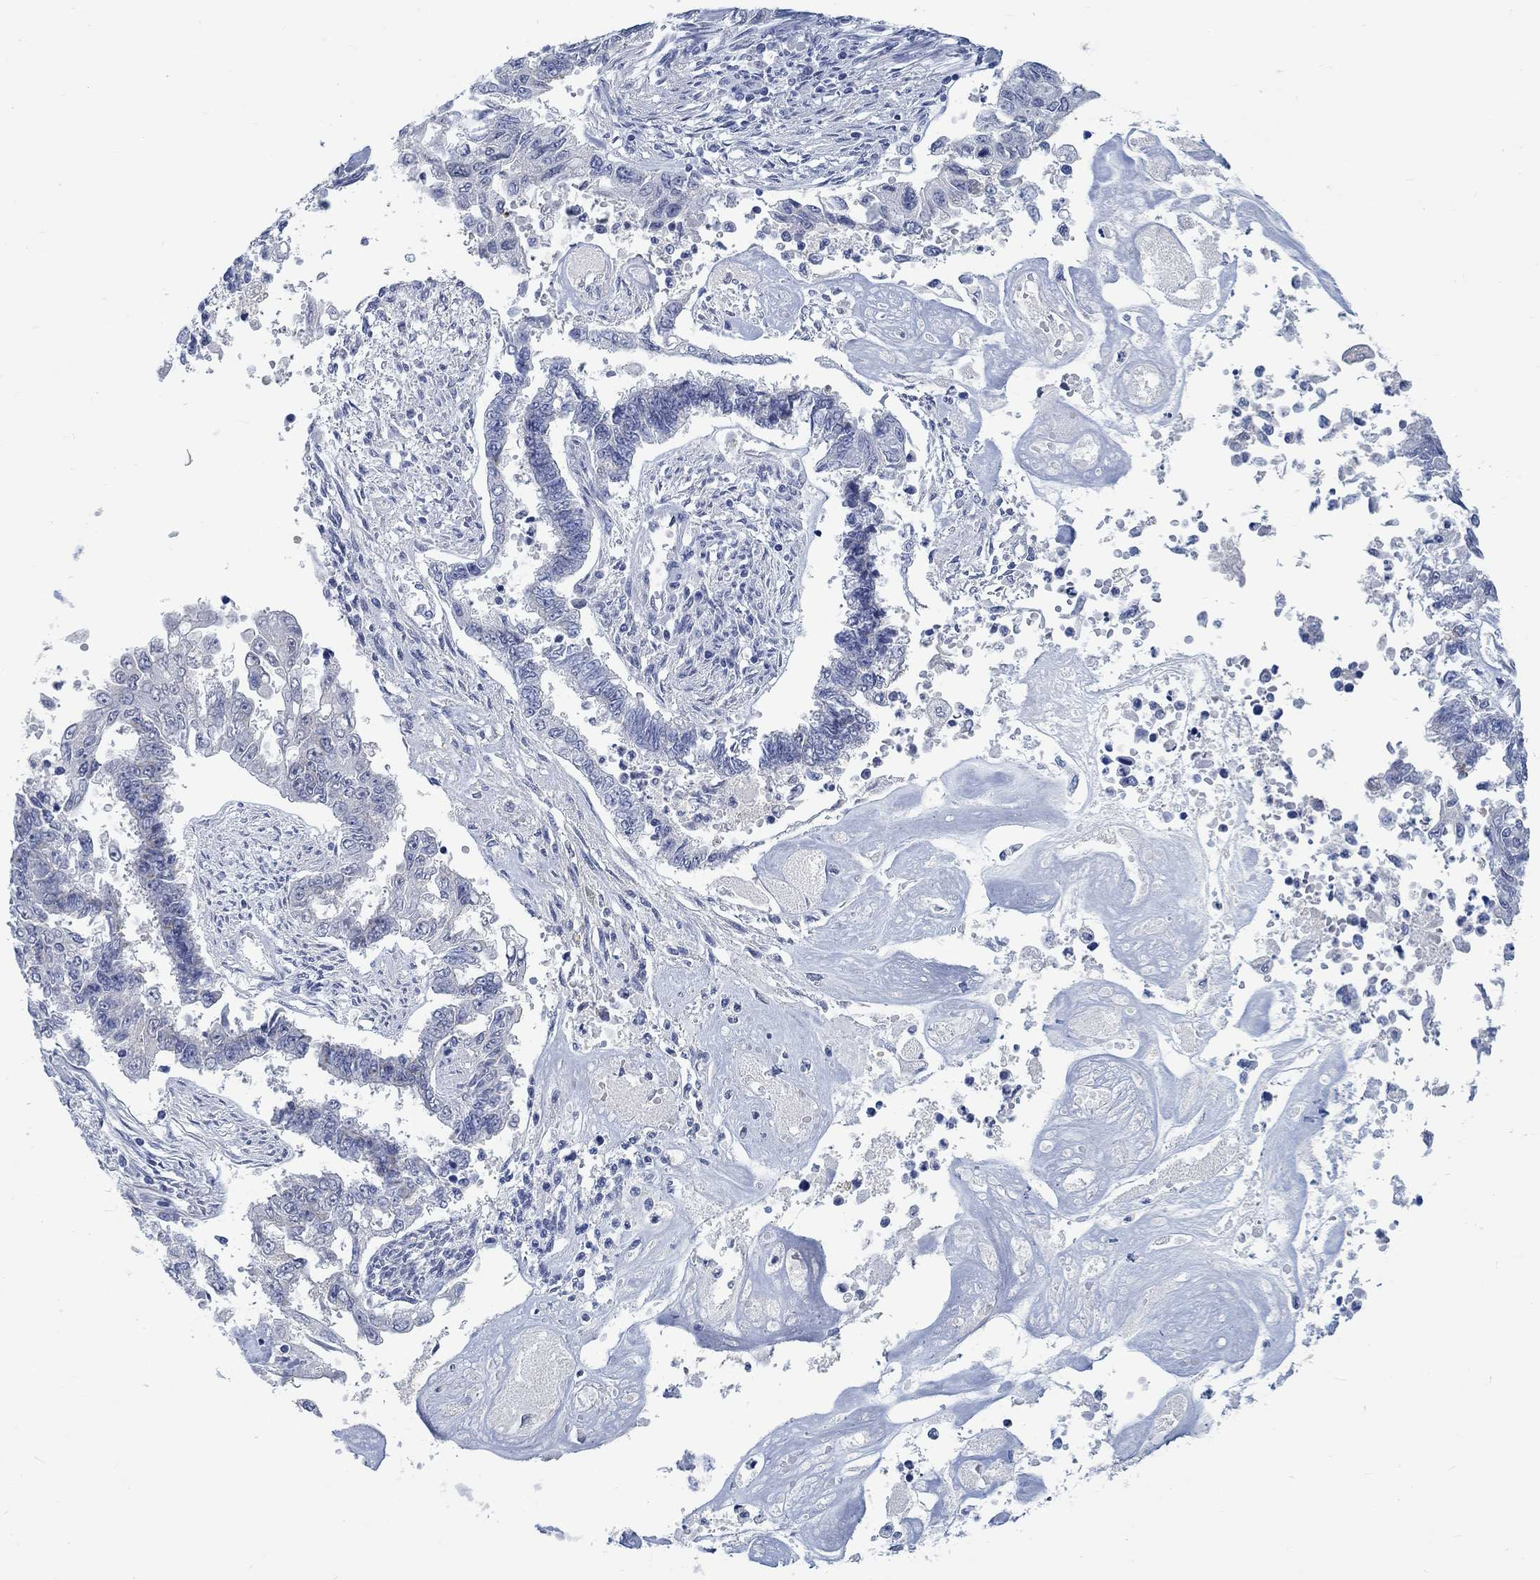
{"staining": {"intensity": "negative", "quantity": "none", "location": "none"}, "tissue": "endometrial cancer", "cell_type": "Tumor cells", "image_type": "cancer", "snomed": [{"axis": "morphology", "description": "Adenocarcinoma, NOS"}, {"axis": "topography", "description": "Uterus"}], "caption": "An IHC photomicrograph of endometrial cancer is shown. There is no staining in tumor cells of endometrial cancer. (Immunohistochemistry (ihc), brightfield microscopy, high magnification).", "gene": "TEKT4", "patient": {"sex": "female", "age": 59}}